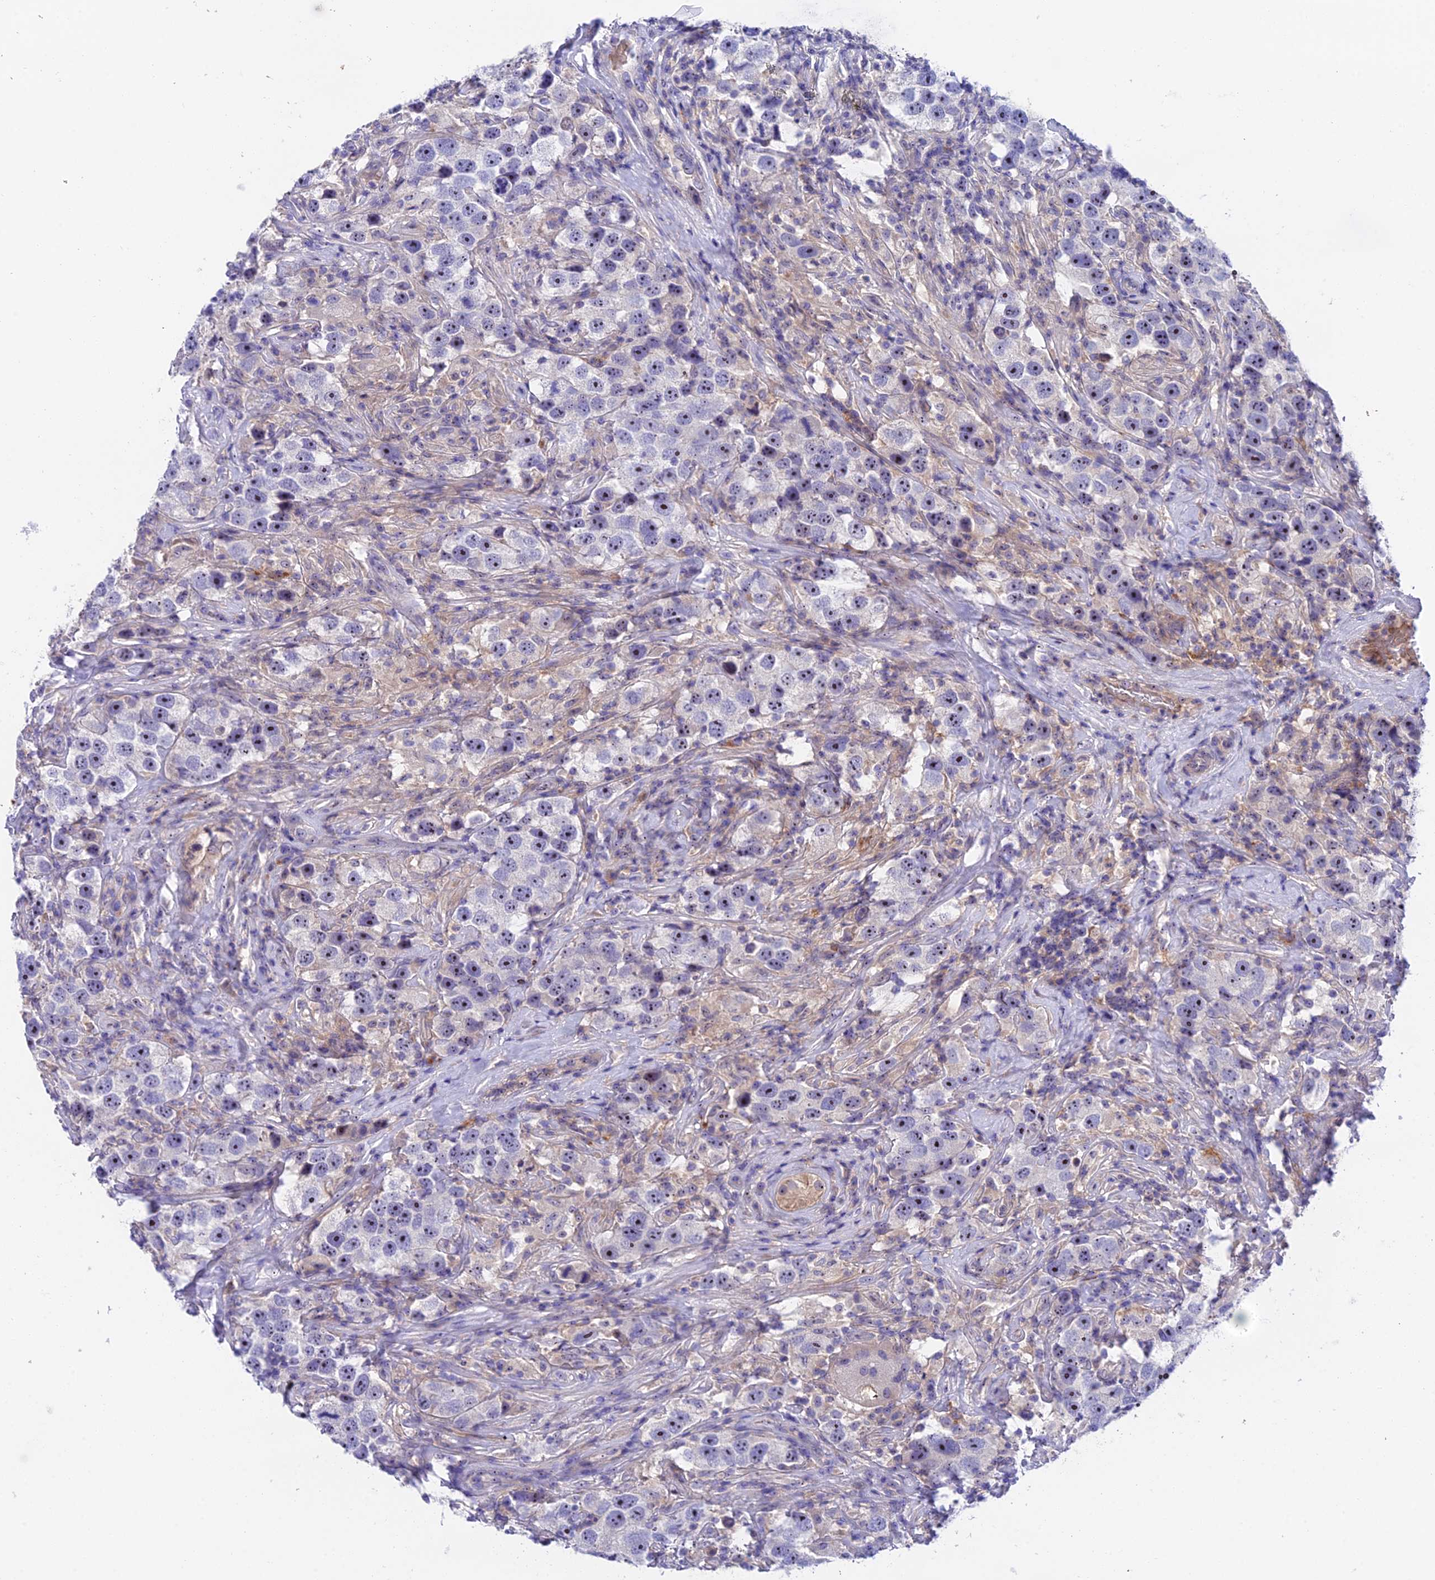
{"staining": {"intensity": "weak", "quantity": "<25%", "location": "nuclear"}, "tissue": "testis cancer", "cell_type": "Tumor cells", "image_type": "cancer", "snomed": [{"axis": "morphology", "description": "Seminoma, NOS"}, {"axis": "topography", "description": "Testis"}], "caption": "Testis seminoma stained for a protein using immunohistochemistry displays no staining tumor cells.", "gene": "DUSP29", "patient": {"sex": "male", "age": 49}}